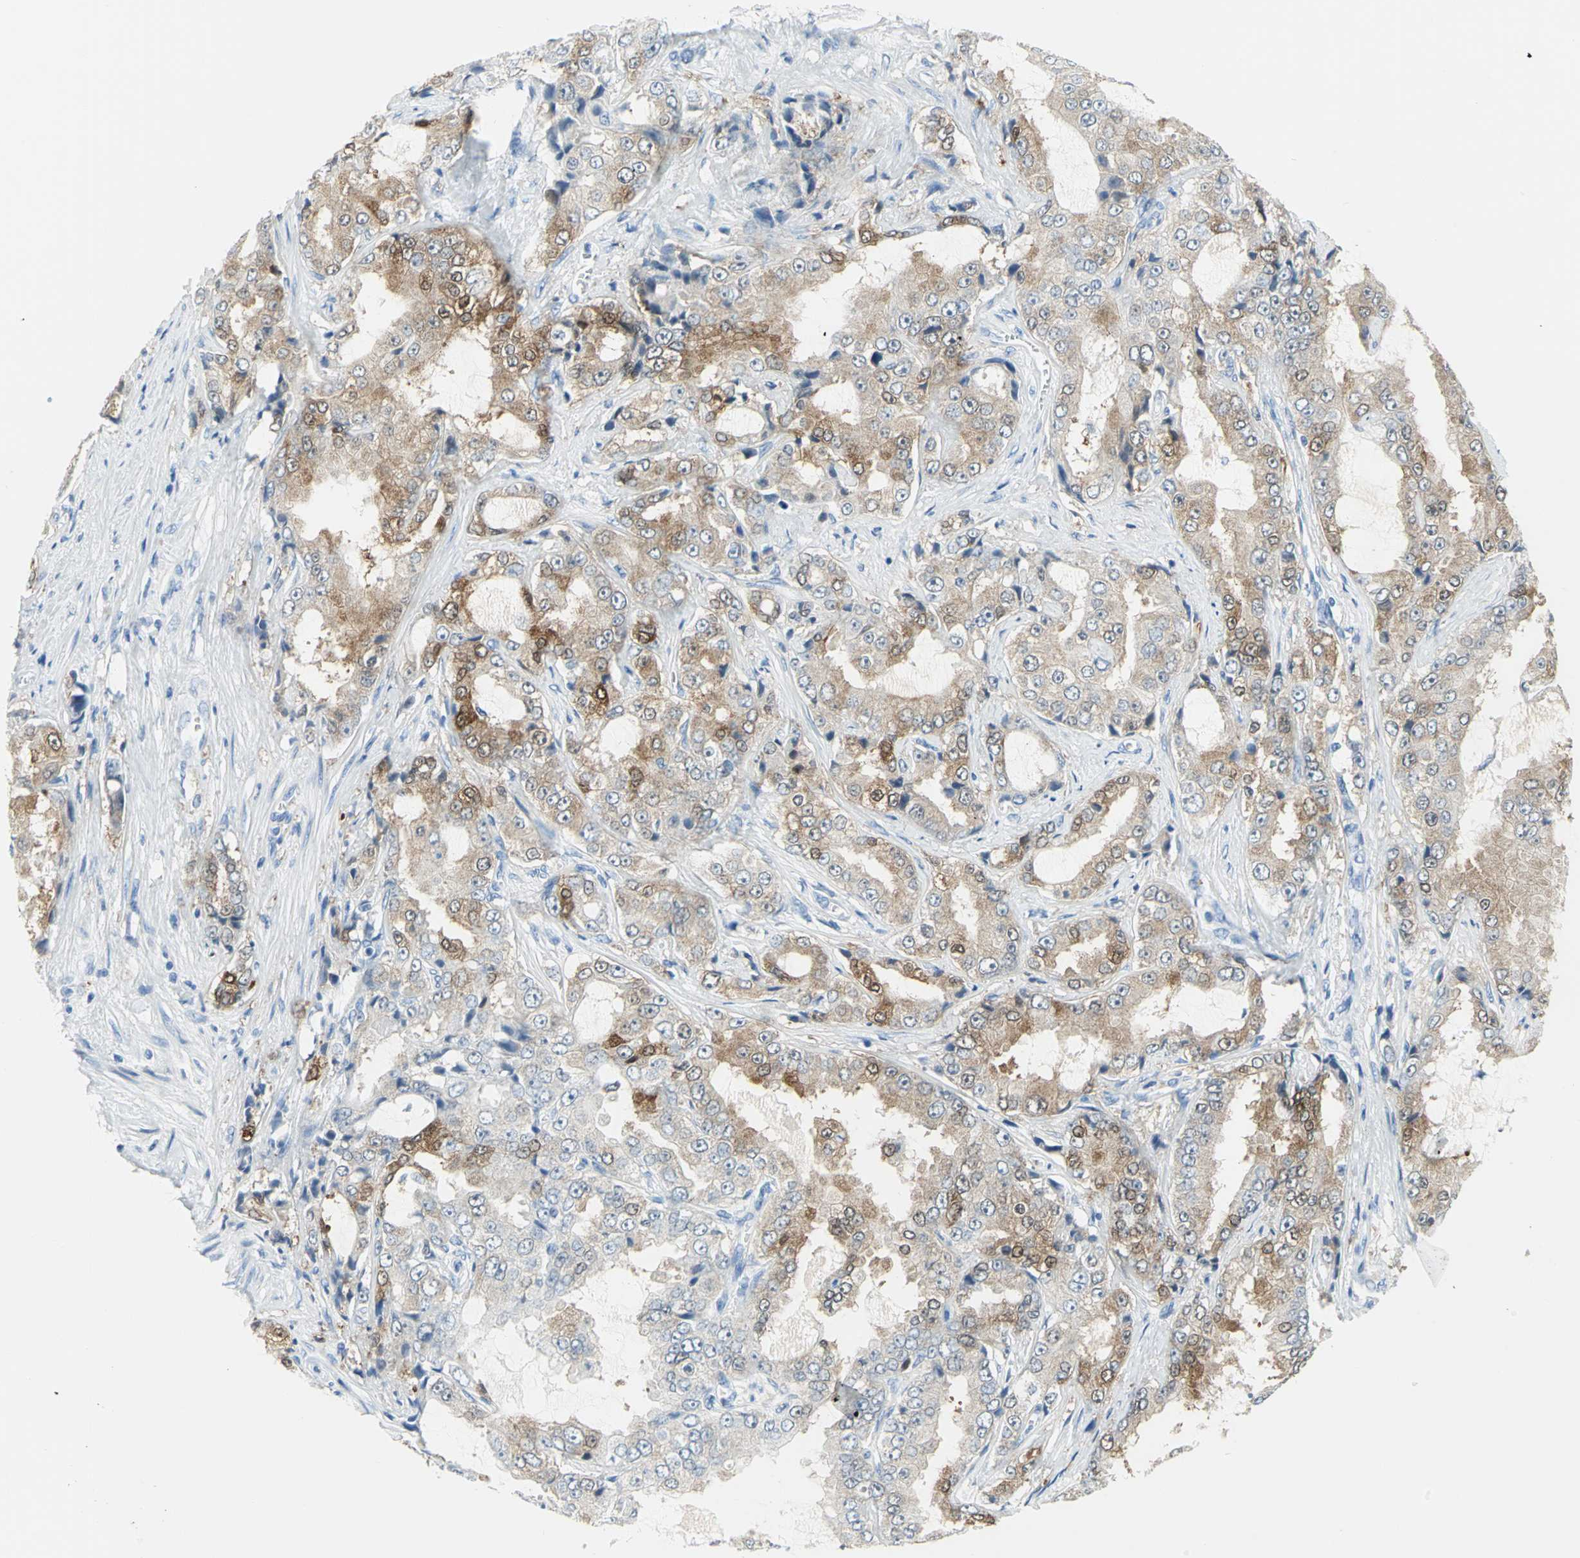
{"staining": {"intensity": "moderate", "quantity": "25%-75%", "location": "cytoplasmic/membranous"}, "tissue": "prostate cancer", "cell_type": "Tumor cells", "image_type": "cancer", "snomed": [{"axis": "morphology", "description": "Adenocarcinoma, High grade"}, {"axis": "topography", "description": "Prostate"}], "caption": "Adenocarcinoma (high-grade) (prostate) tissue shows moderate cytoplasmic/membranous staining in approximately 25%-75% of tumor cells", "gene": "SFN", "patient": {"sex": "male", "age": 73}}